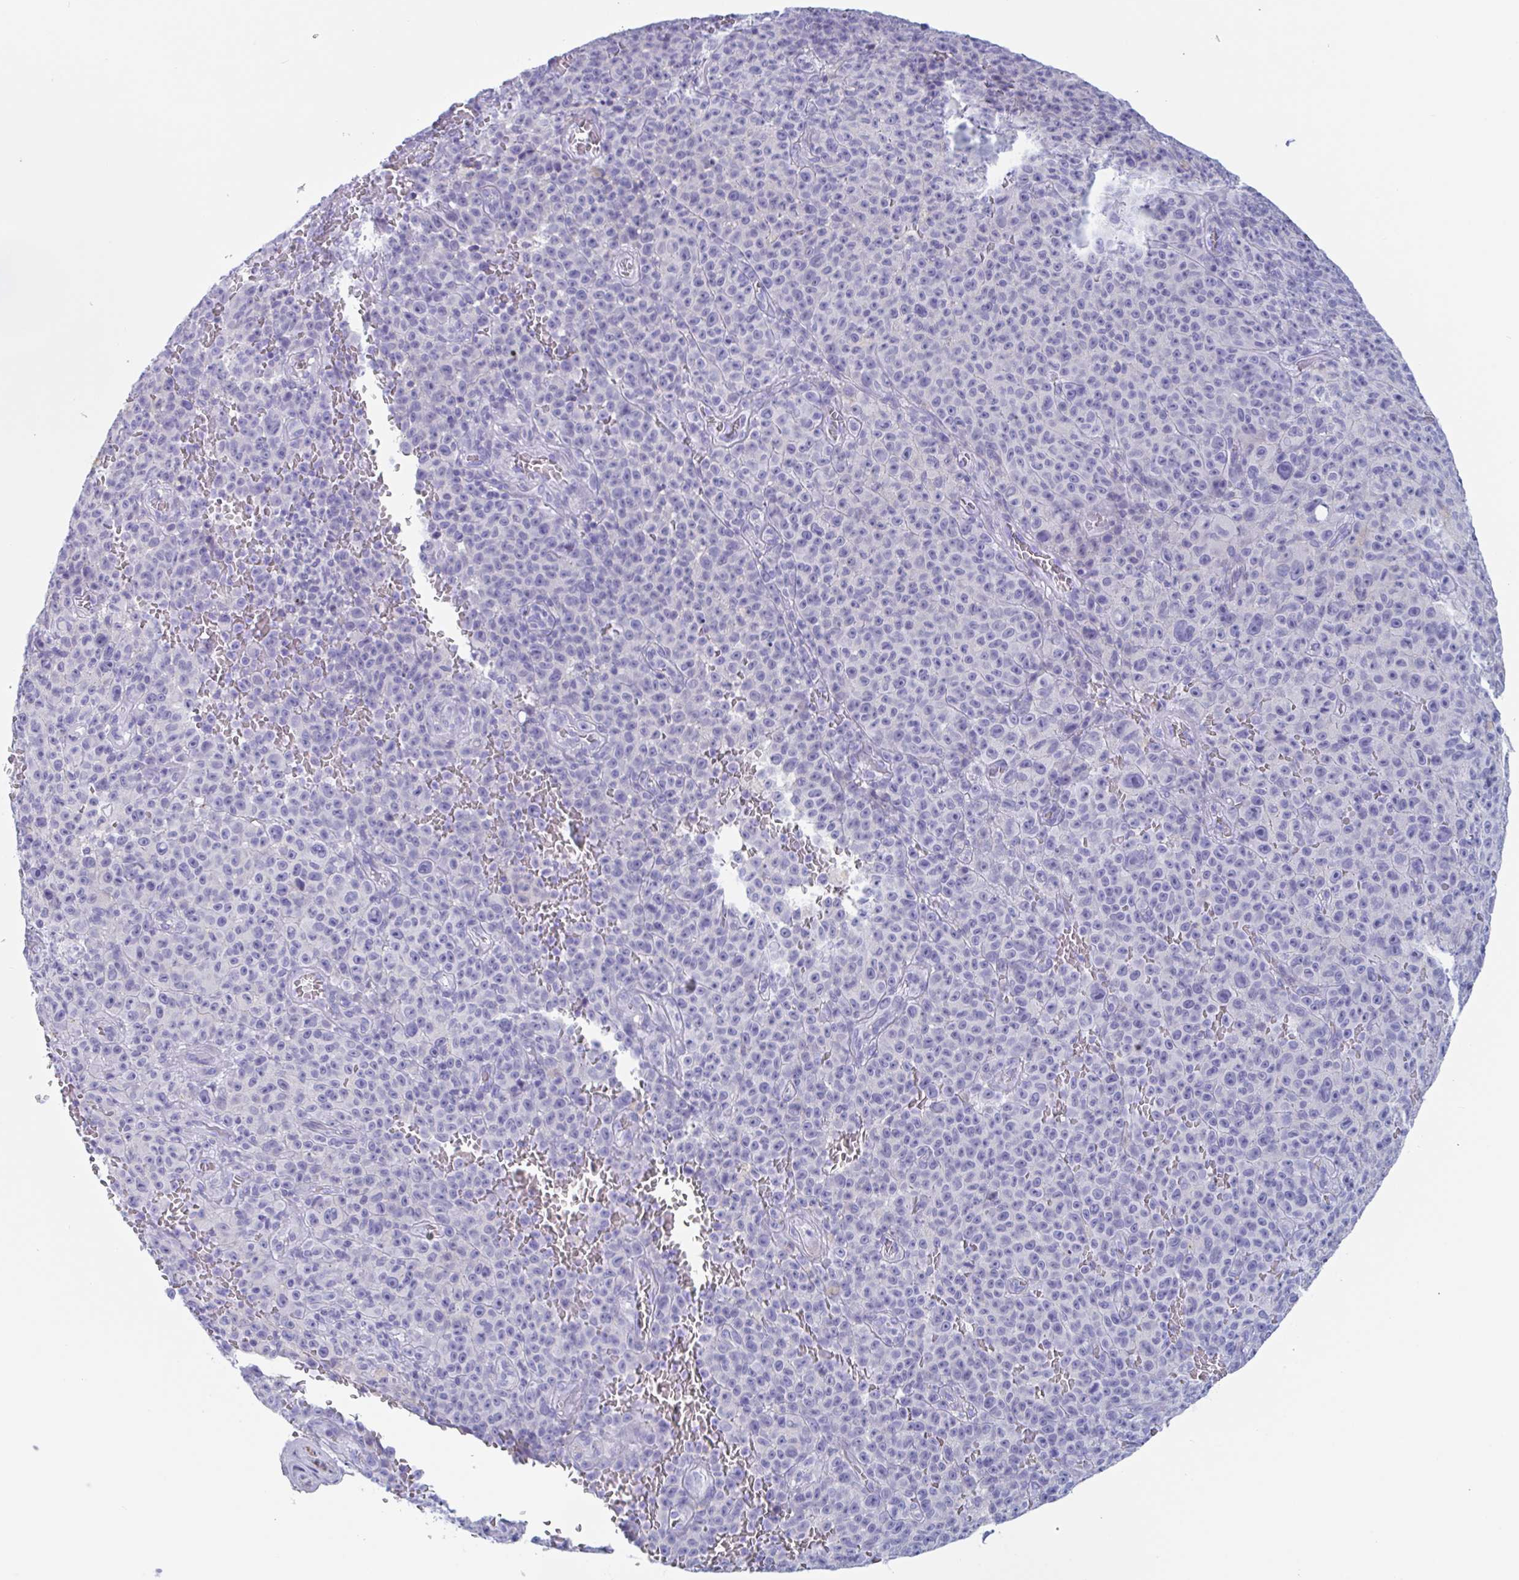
{"staining": {"intensity": "negative", "quantity": "none", "location": "none"}, "tissue": "melanoma", "cell_type": "Tumor cells", "image_type": "cancer", "snomed": [{"axis": "morphology", "description": "Malignant melanoma, NOS"}, {"axis": "topography", "description": "Skin"}], "caption": "This is an immunohistochemistry photomicrograph of melanoma. There is no staining in tumor cells.", "gene": "ZPBP", "patient": {"sex": "female", "age": 82}}